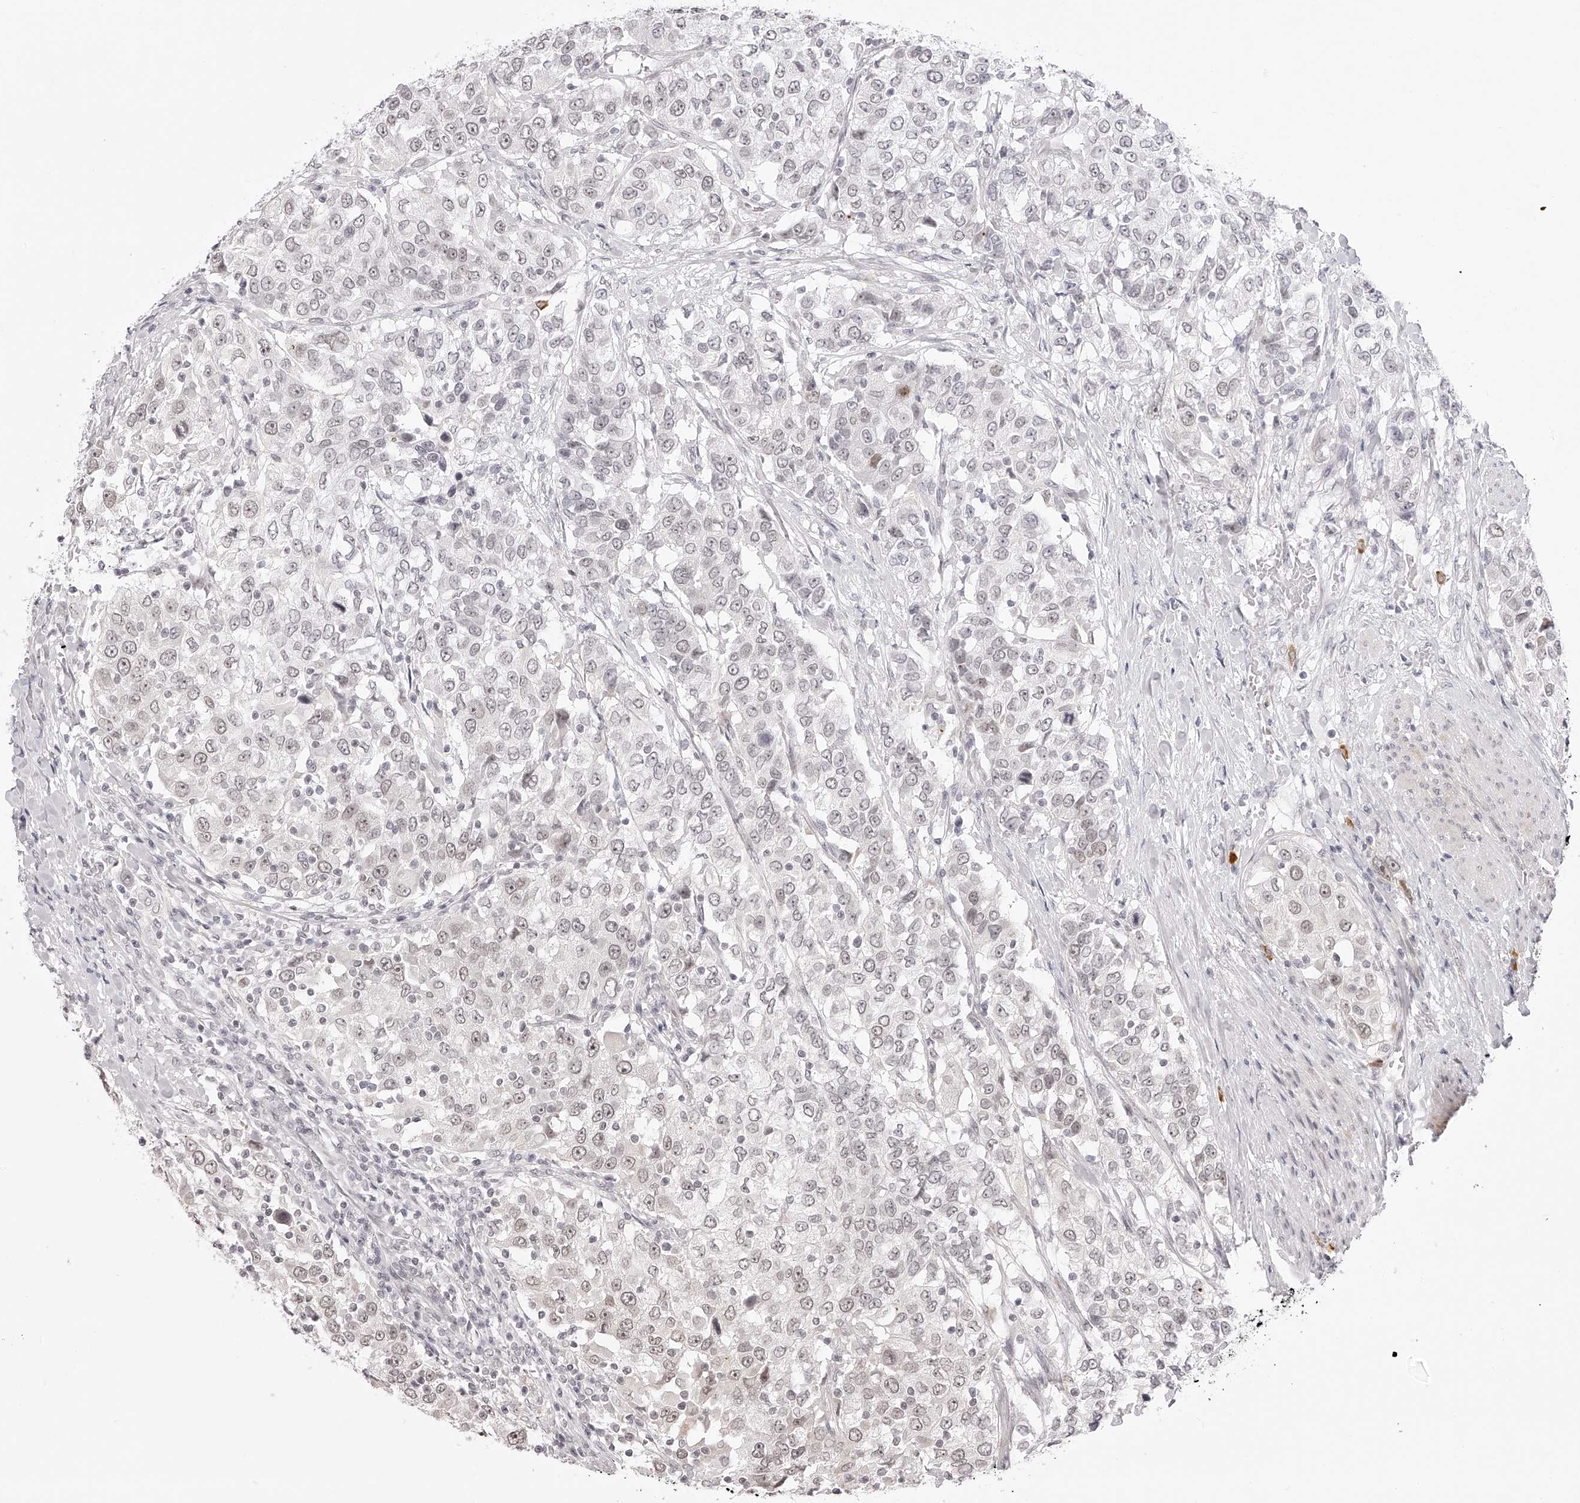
{"staining": {"intensity": "weak", "quantity": "25%-75%", "location": "nuclear"}, "tissue": "urothelial cancer", "cell_type": "Tumor cells", "image_type": "cancer", "snomed": [{"axis": "morphology", "description": "Urothelial carcinoma, High grade"}, {"axis": "topography", "description": "Urinary bladder"}], "caption": "Weak nuclear staining for a protein is identified in about 25%-75% of tumor cells of high-grade urothelial carcinoma using immunohistochemistry (IHC).", "gene": "PLEKHG1", "patient": {"sex": "female", "age": 80}}